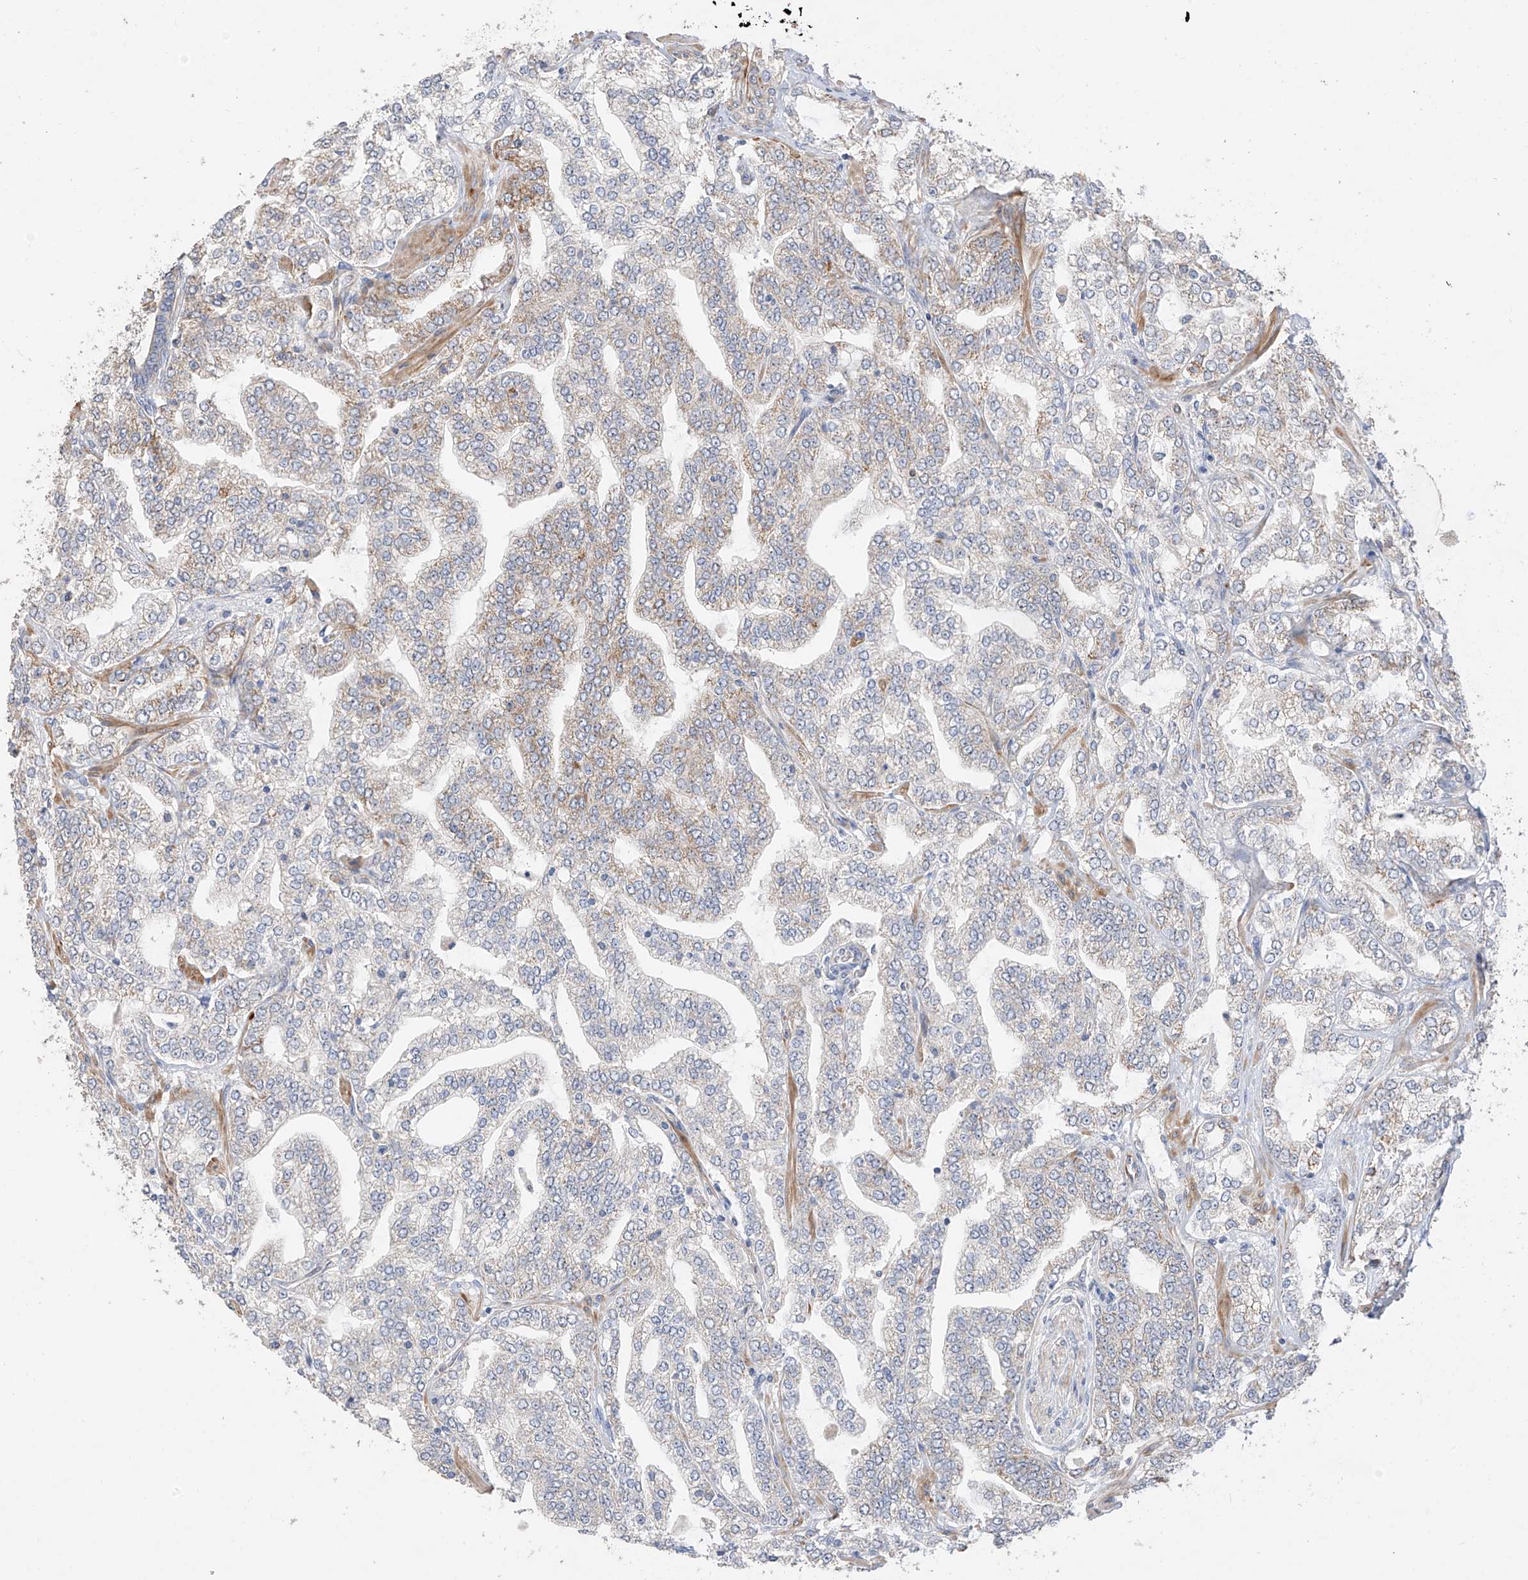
{"staining": {"intensity": "weak", "quantity": "25%-75%", "location": "cytoplasmic/membranous"}, "tissue": "prostate cancer", "cell_type": "Tumor cells", "image_type": "cancer", "snomed": [{"axis": "morphology", "description": "Adenocarcinoma, High grade"}, {"axis": "topography", "description": "Prostate"}], "caption": "Human prostate cancer stained with a brown dye displays weak cytoplasmic/membranous positive staining in approximately 25%-75% of tumor cells.", "gene": "DCDC2", "patient": {"sex": "male", "age": 64}}